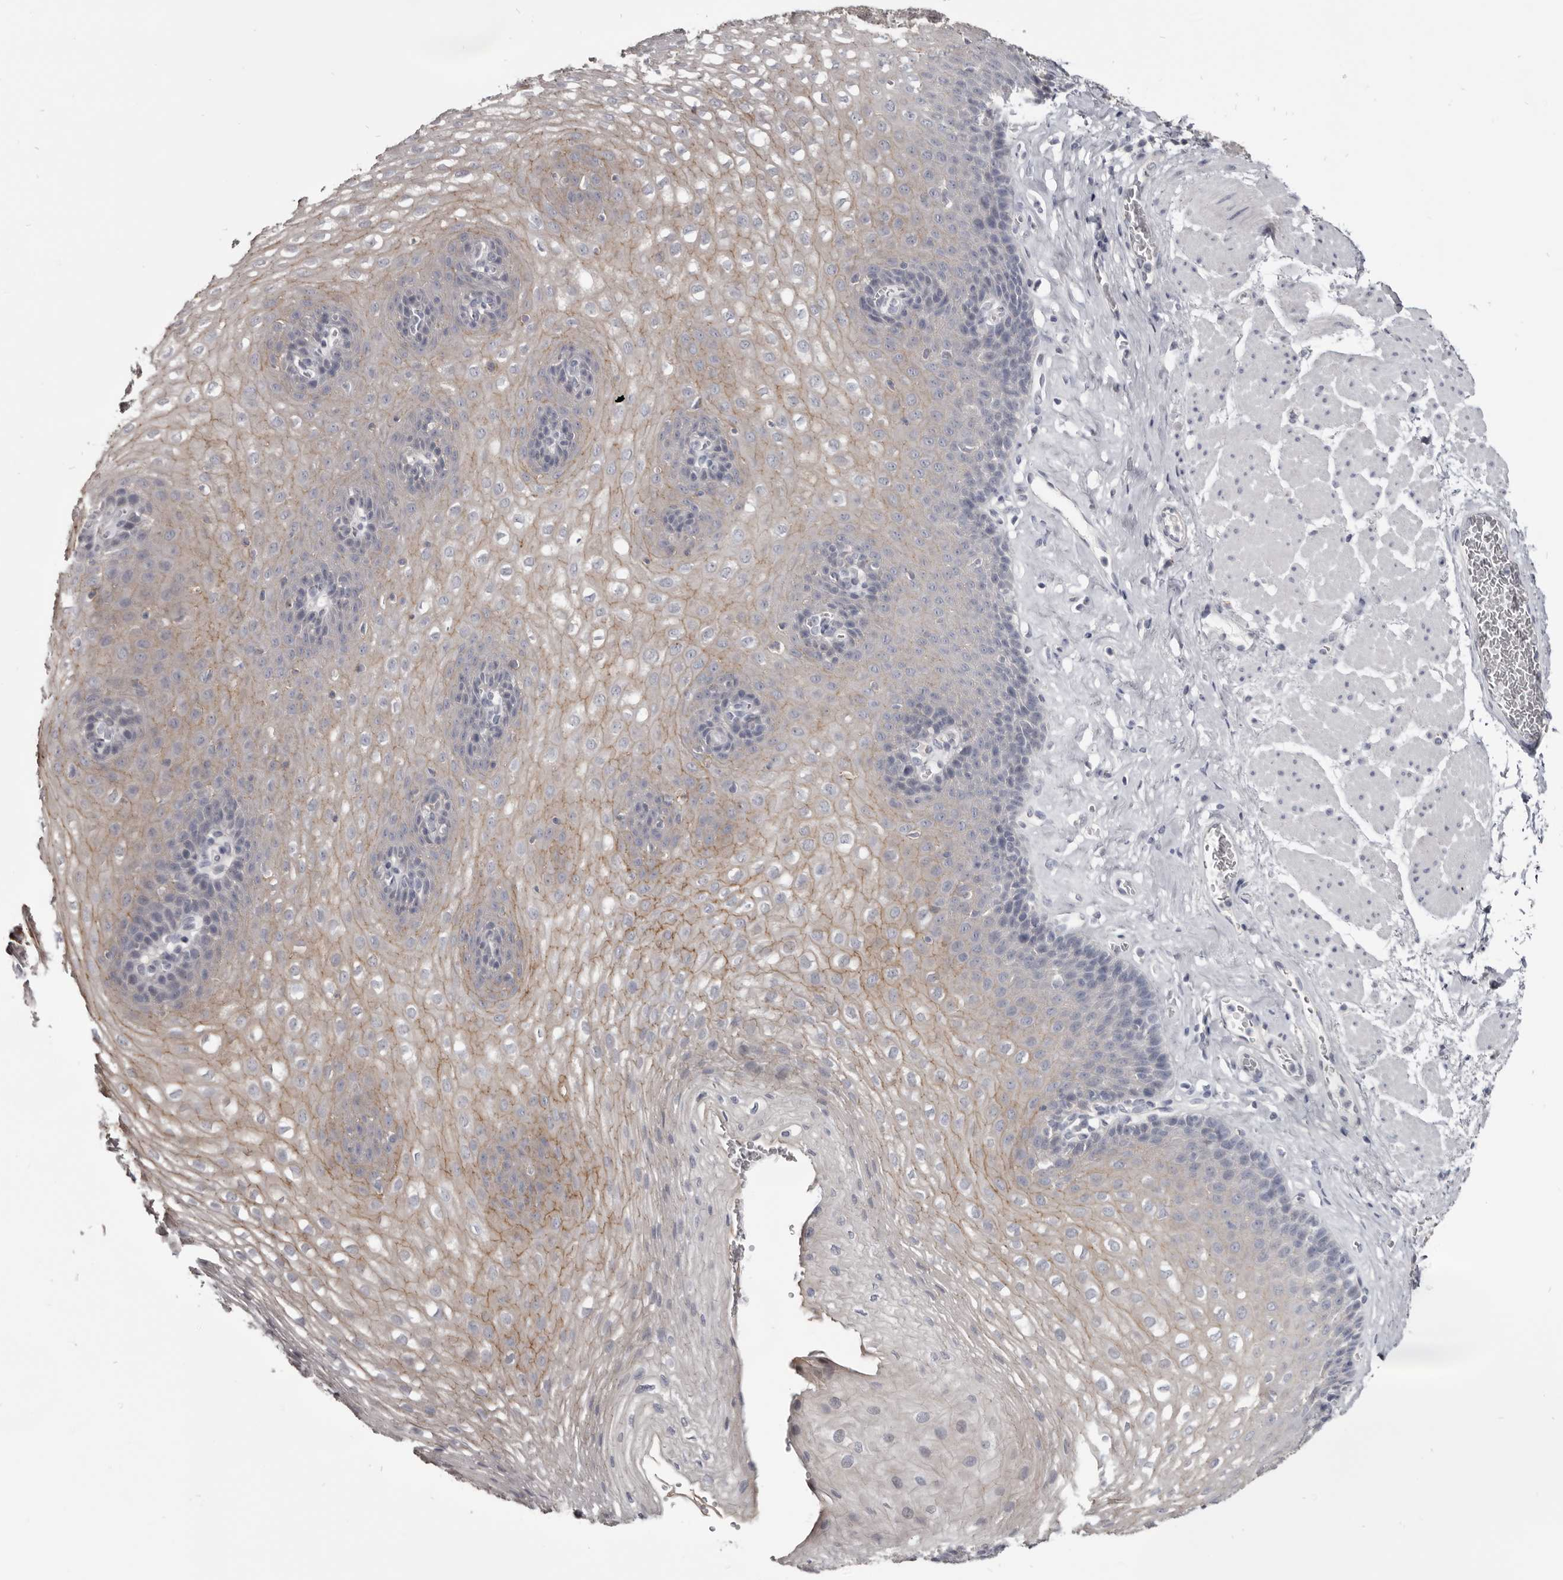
{"staining": {"intensity": "moderate", "quantity": "25%-75%", "location": "cytoplasmic/membranous"}, "tissue": "esophagus", "cell_type": "Squamous epithelial cells", "image_type": "normal", "snomed": [{"axis": "morphology", "description": "Normal tissue, NOS"}, {"axis": "topography", "description": "Esophagus"}], "caption": "Immunohistochemistry image of unremarkable esophagus: esophagus stained using immunohistochemistry (IHC) reveals medium levels of moderate protein expression localized specifically in the cytoplasmic/membranous of squamous epithelial cells, appearing as a cytoplasmic/membranous brown color.", "gene": "CGN", "patient": {"sex": "female", "age": 66}}